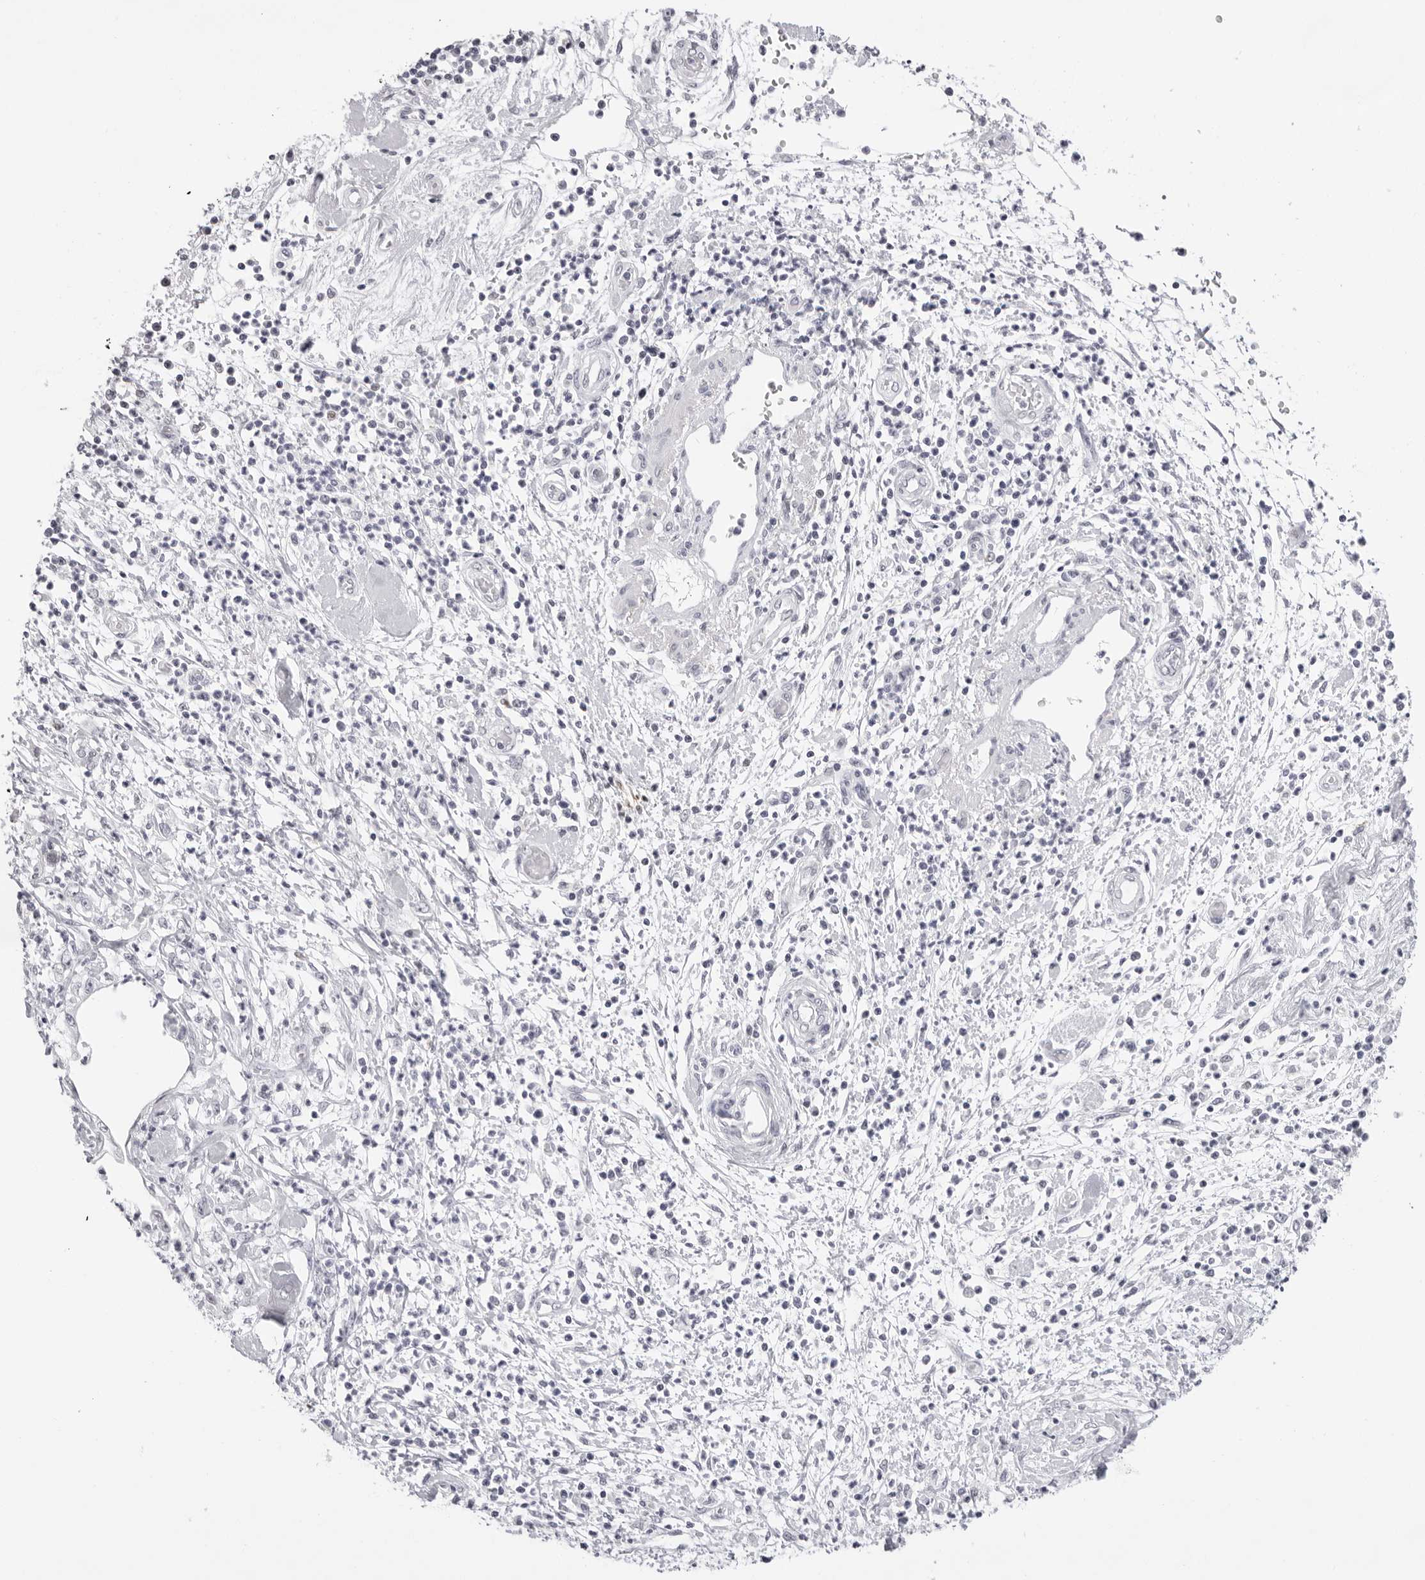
{"staining": {"intensity": "negative", "quantity": "none", "location": "none"}, "tissue": "pancreatic cancer", "cell_type": "Tumor cells", "image_type": "cancer", "snomed": [{"axis": "morphology", "description": "Adenocarcinoma, NOS"}, {"axis": "topography", "description": "Pancreas"}], "caption": "High power microscopy micrograph of an immunohistochemistry histopathology image of pancreatic cancer, revealing no significant positivity in tumor cells.", "gene": "KLK12", "patient": {"sex": "male", "age": 69}}